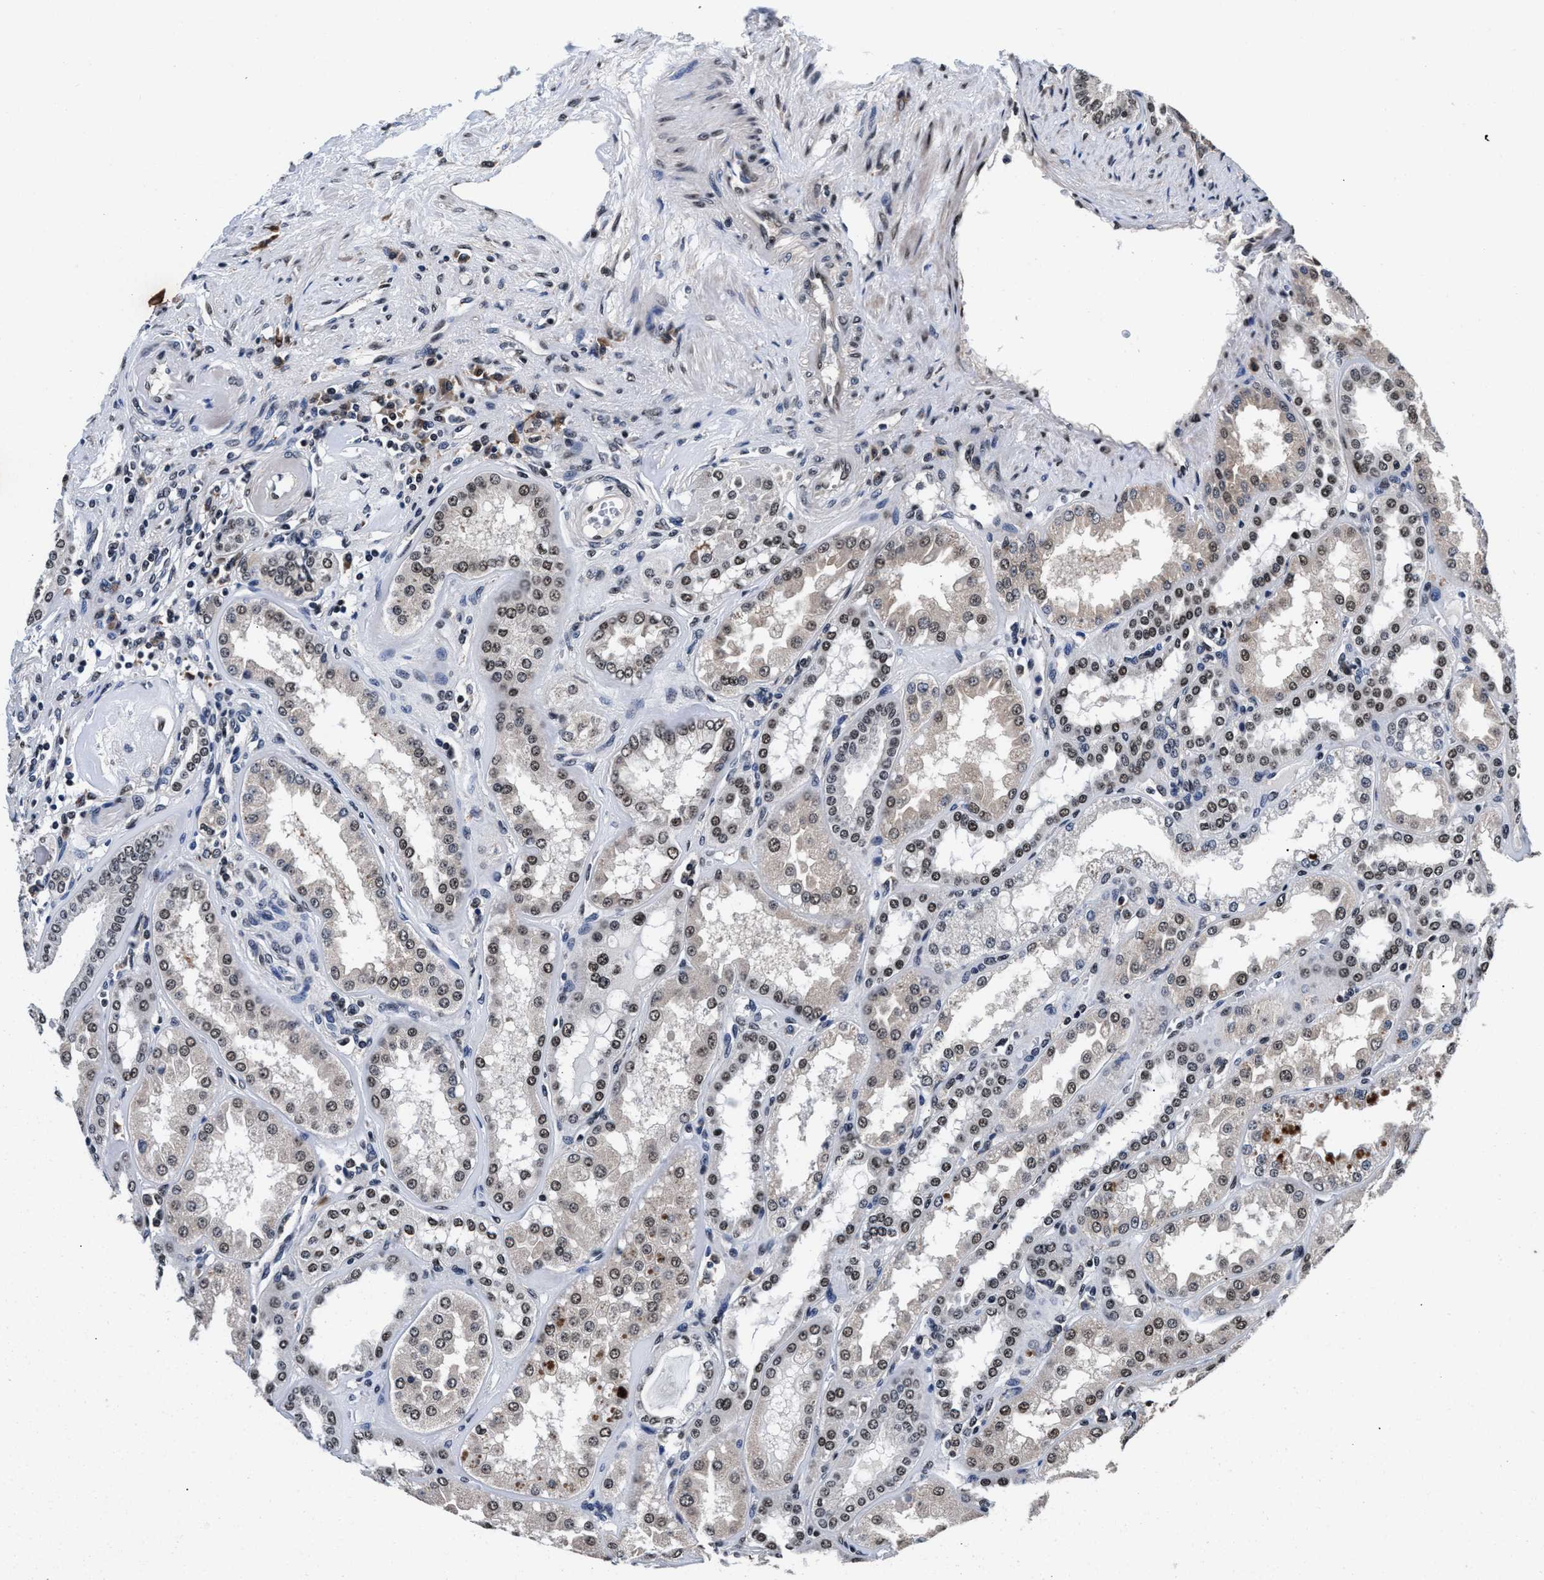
{"staining": {"intensity": "moderate", "quantity": "<25%", "location": "nuclear"}, "tissue": "kidney", "cell_type": "Cells in glomeruli", "image_type": "normal", "snomed": [{"axis": "morphology", "description": "Normal tissue, NOS"}, {"axis": "topography", "description": "Kidney"}], "caption": "Protein expression analysis of normal kidney shows moderate nuclear positivity in about <25% of cells in glomeruli.", "gene": "USP16", "patient": {"sex": "female", "age": 56}}